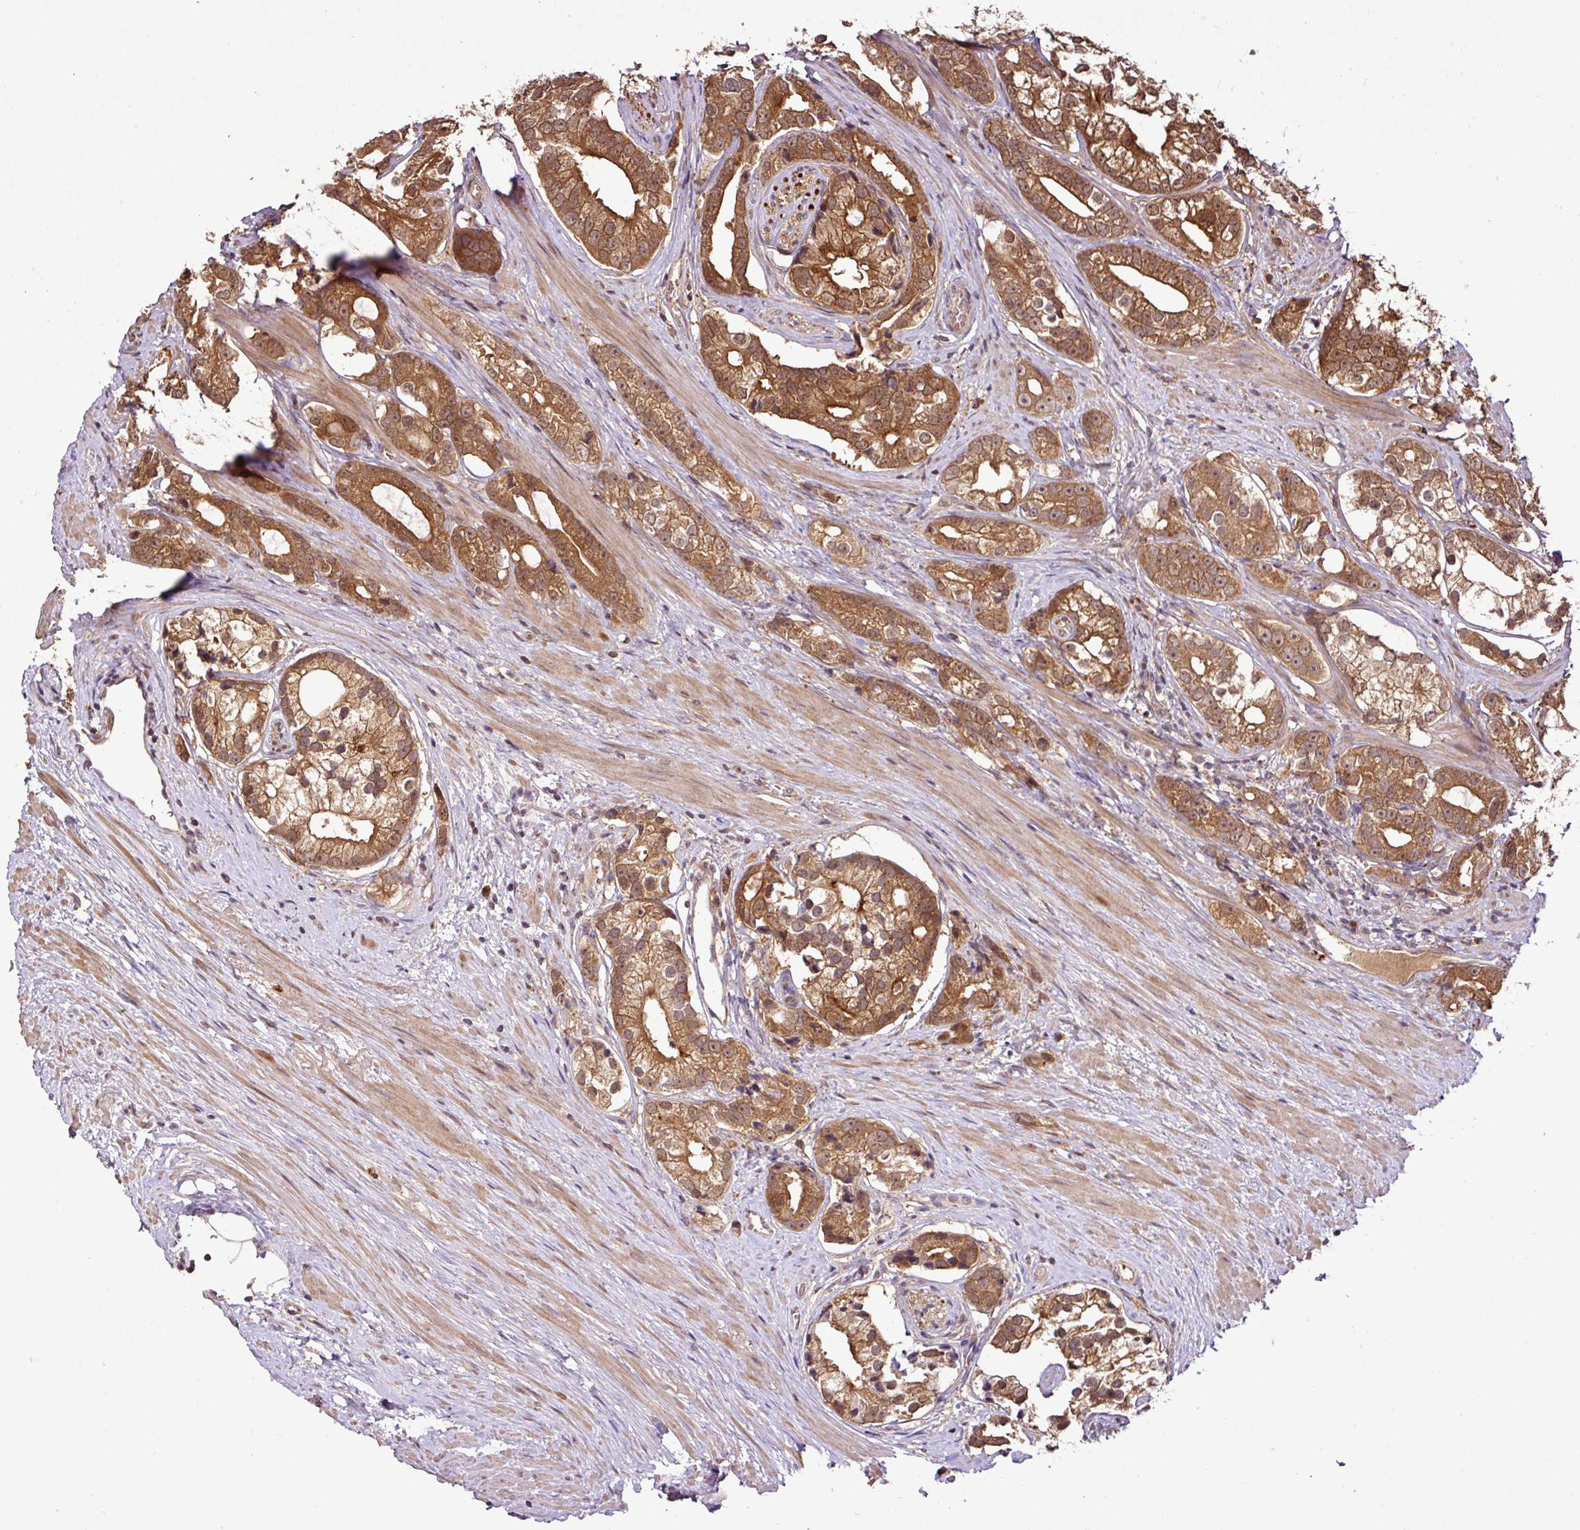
{"staining": {"intensity": "strong", "quantity": ">75%", "location": "cytoplasmic/membranous,nuclear"}, "tissue": "prostate cancer", "cell_type": "Tumor cells", "image_type": "cancer", "snomed": [{"axis": "morphology", "description": "Adenocarcinoma, High grade"}, {"axis": "topography", "description": "Prostate"}], "caption": "Protein analysis of prostate adenocarcinoma (high-grade) tissue reveals strong cytoplasmic/membranous and nuclear positivity in approximately >75% of tumor cells. The staining was performed using DAB to visualize the protein expression in brown, while the nuclei were stained in blue with hematoxylin (Magnification: 20x).", "gene": "FAIM", "patient": {"sex": "male", "age": 75}}